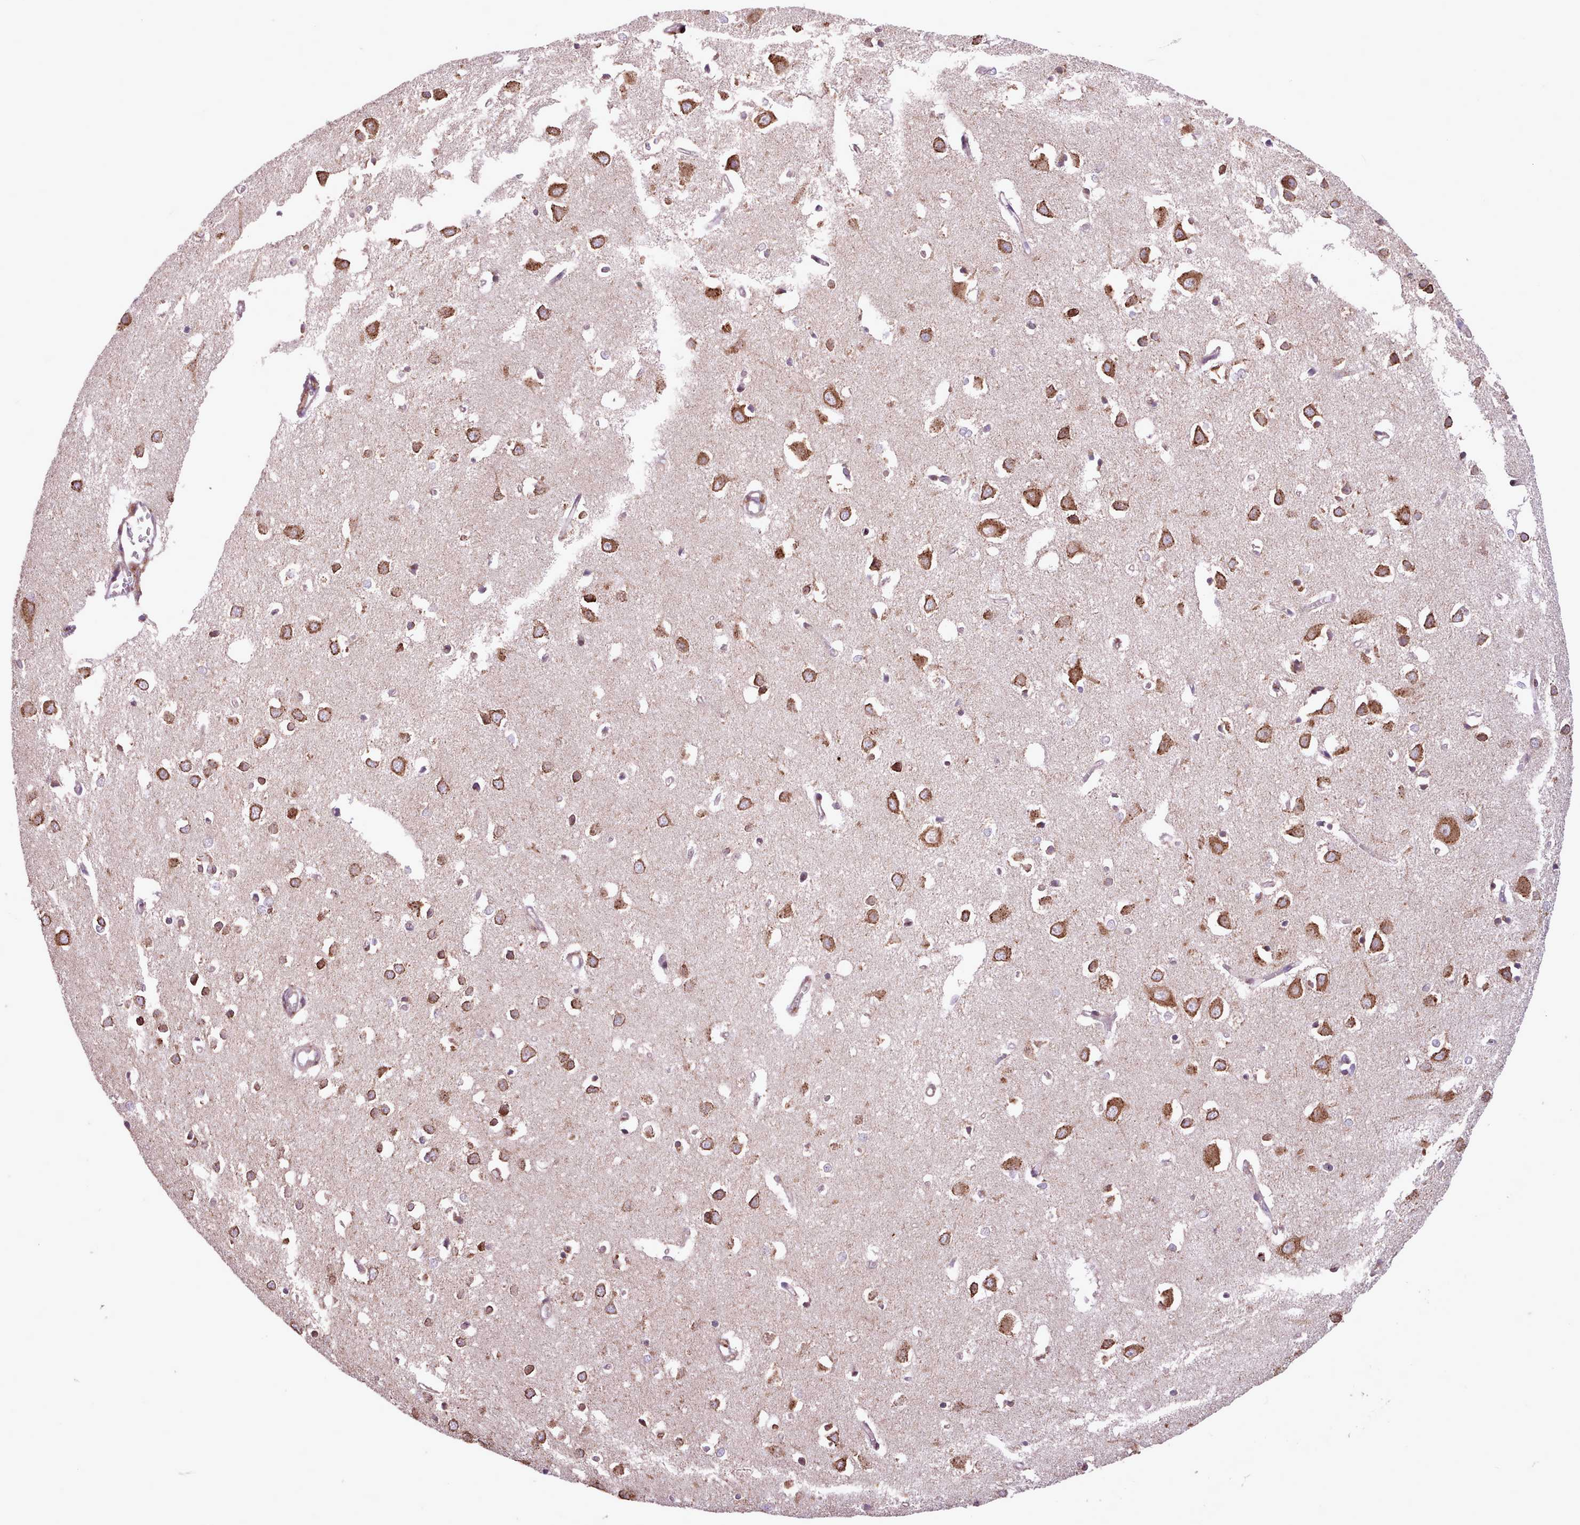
{"staining": {"intensity": "moderate", "quantity": "<25%", "location": "cytoplasmic/membranous"}, "tissue": "cerebral cortex", "cell_type": "Endothelial cells", "image_type": "normal", "snomed": [{"axis": "morphology", "description": "Normal tissue, NOS"}, {"axis": "topography", "description": "Cerebral cortex"}], "caption": "Benign cerebral cortex reveals moderate cytoplasmic/membranous staining in approximately <25% of endothelial cells.", "gene": "TTLL3", "patient": {"sex": "female", "age": 64}}